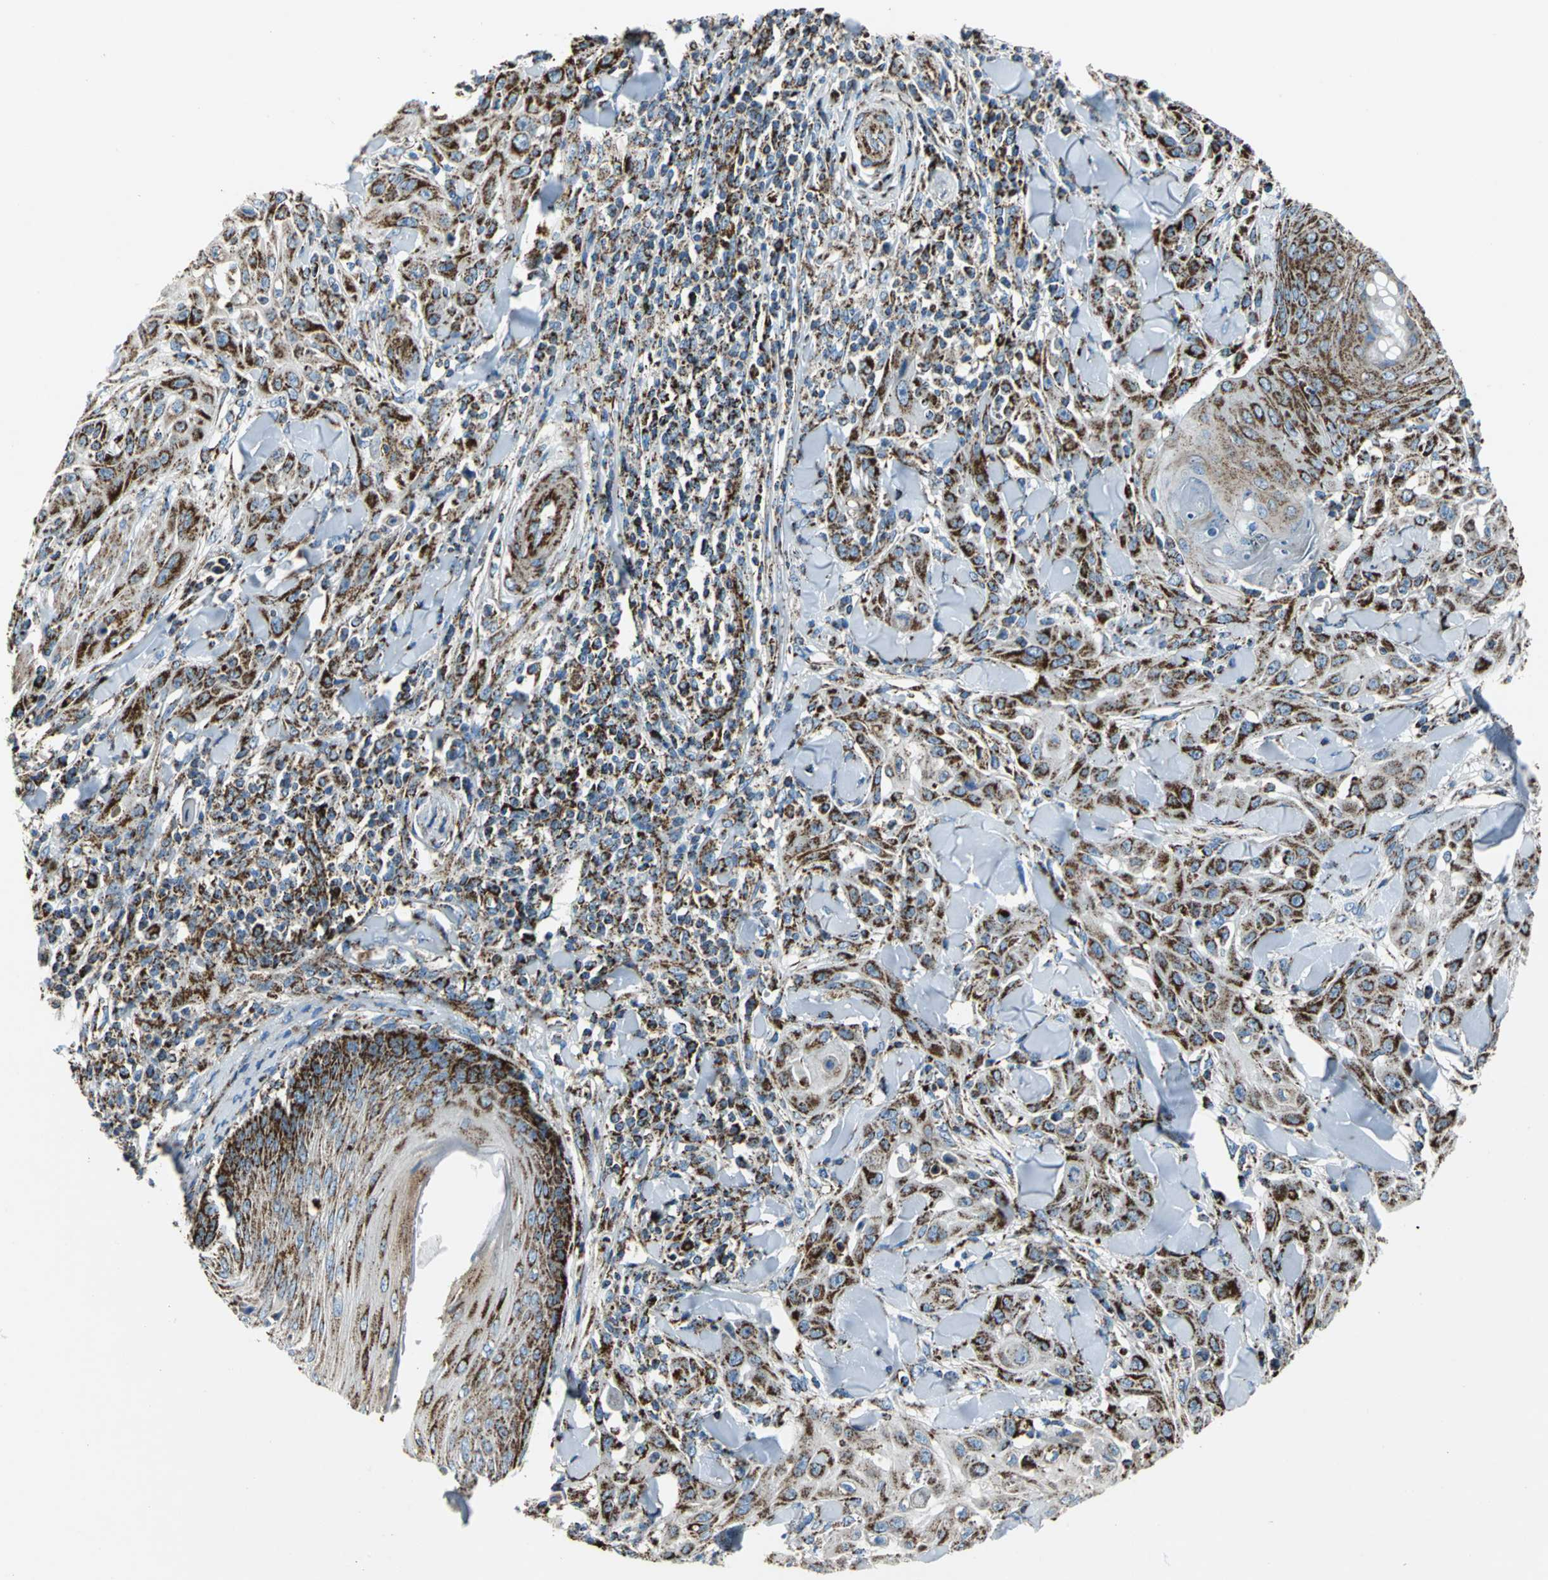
{"staining": {"intensity": "strong", "quantity": ">75%", "location": "cytoplasmic/membranous"}, "tissue": "skin cancer", "cell_type": "Tumor cells", "image_type": "cancer", "snomed": [{"axis": "morphology", "description": "Squamous cell carcinoma, NOS"}, {"axis": "topography", "description": "Skin"}], "caption": "This is an image of immunohistochemistry (IHC) staining of skin squamous cell carcinoma, which shows strong expression in the cytoplasmic/membranous of tumor cells.", "gene": "ECH1", "patient": {"sex": "male", "age": 24}}